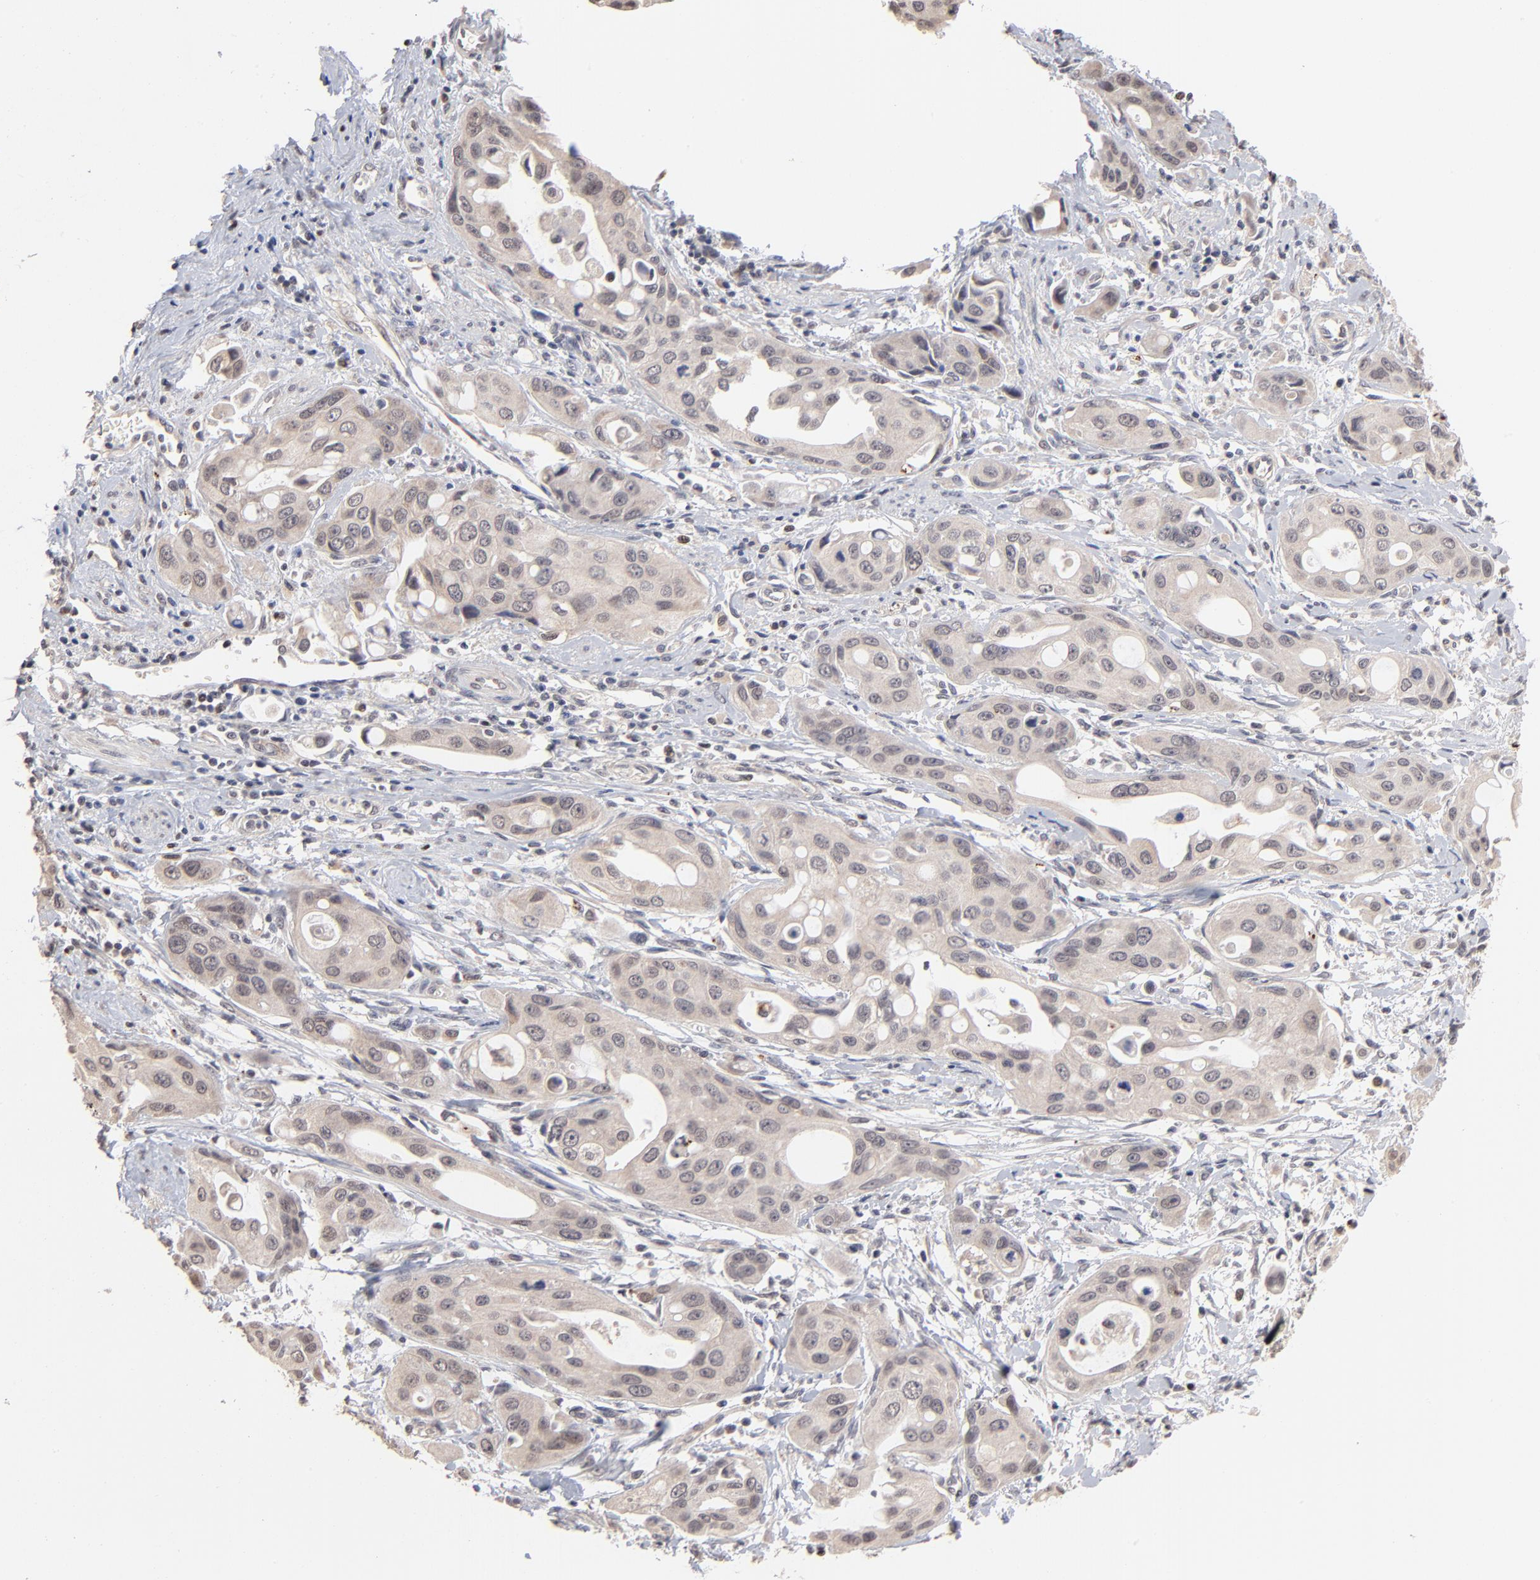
{"staining": {"intensity": "negative", "quantity": "none", "location": "none"}, "tissue": "pancreatic cancer", "cell_type": "Tumor cells", "image_type": "cancer", "snomed": [{"axis": "morphology", "description": "Adenocarcinoma, NOS"}, {"axis": "topography", "description": "Pancreas"}], "caption": "Immunohistochemical staining of pancreatic cancer demonstrates no significant staining in tumor cells.", "gene": "MSL2", "patient": {"sex": "female", "age": 60}}